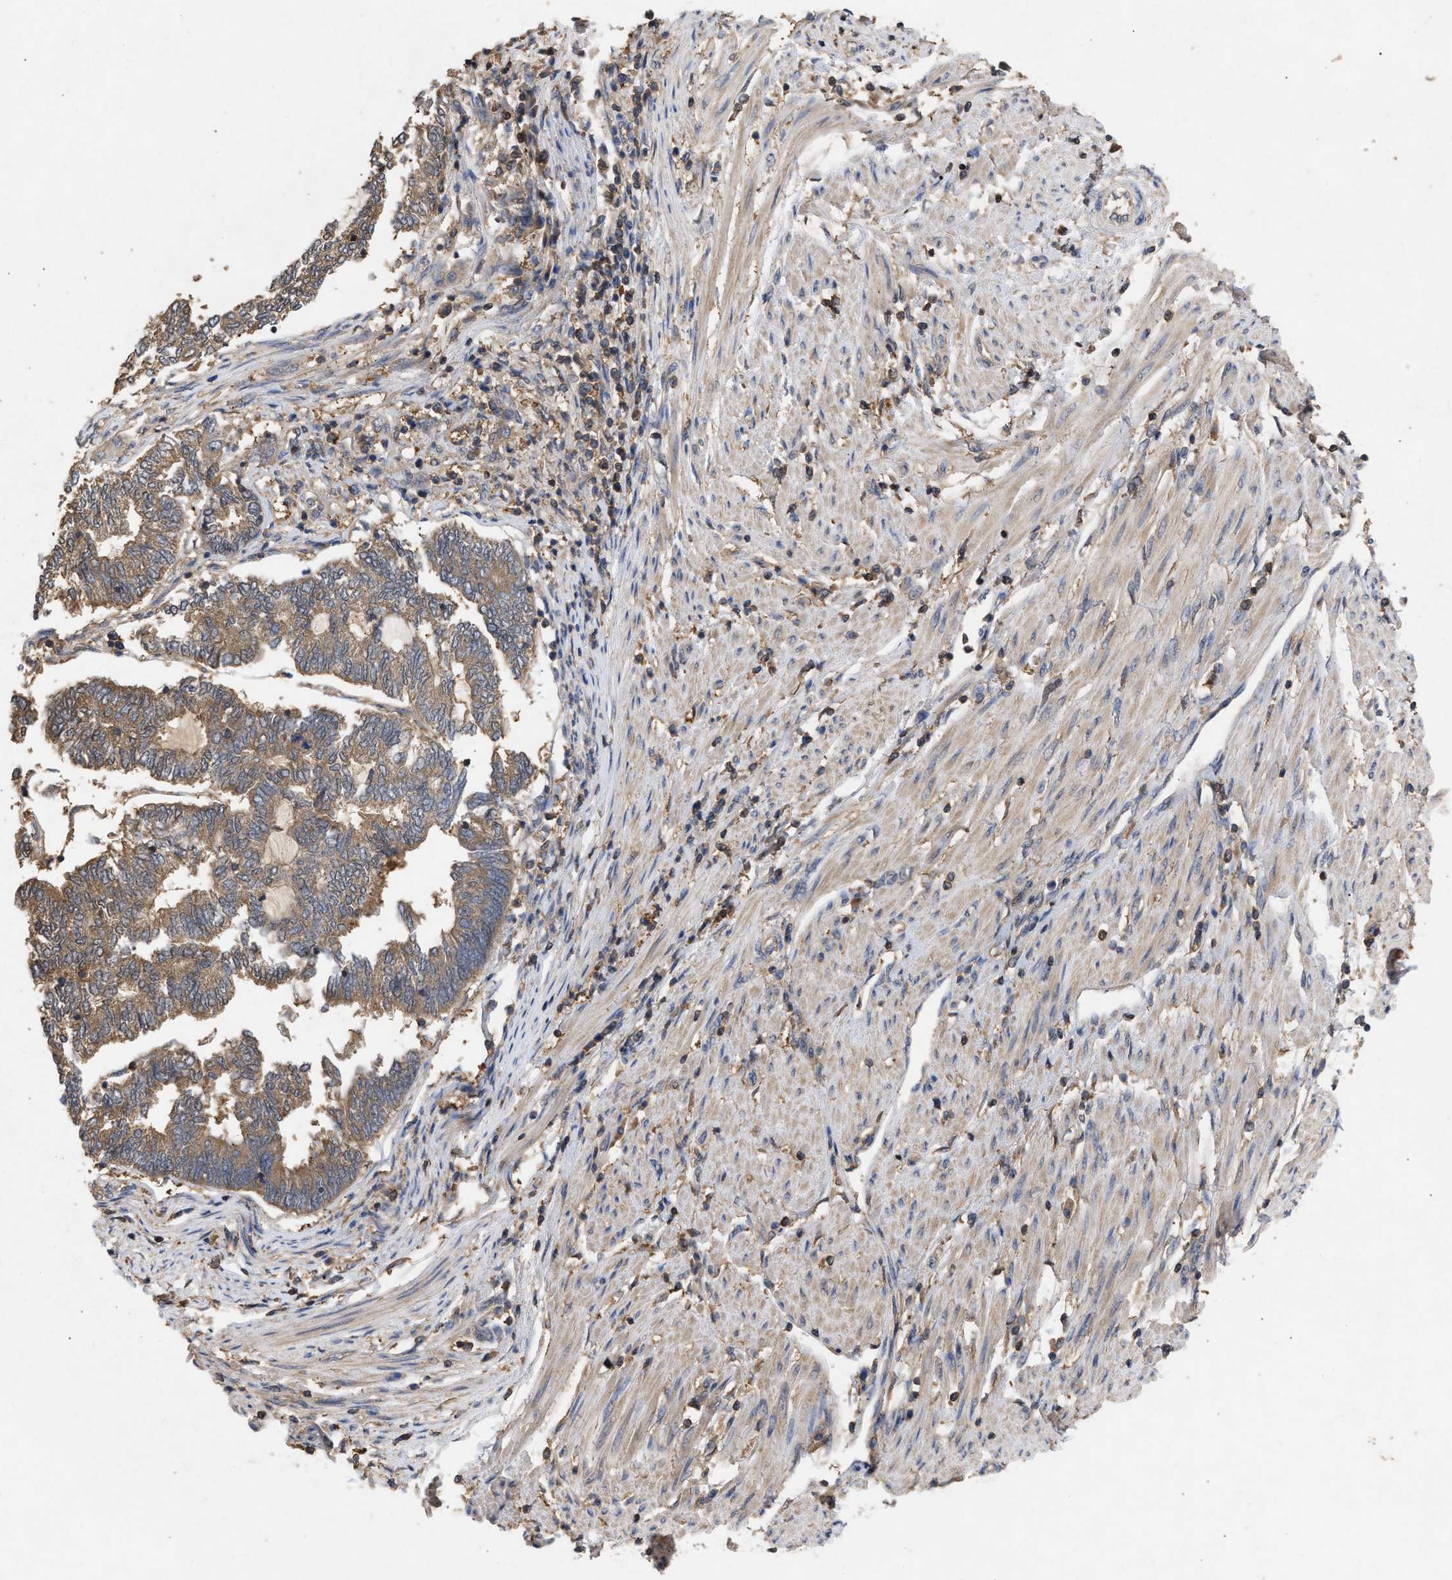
{"staining": {"intensity": "moderate", "quantity": ">75%", "location": "cytoplasmic/membranous"}, "tissue": "endometrial cancer", "cell_type": "Tumor cells", "image_type": "cancer", "snomed": [{"axis": "morphology", "description": "Adenocarcinoma, NOS"}, {"axis": "topography", "description": "Uterus"}, {"axis": "topography", "description": "Endometrium"}], "caption": "Human adenocarcinoma (endometrial) stained for a protein (brown) displays moderate cytoplasmic/membranous positive expression in about >75% of tumor cells.", "gene": "FITM1", "patient": {"sex": "female", "age": 70}}